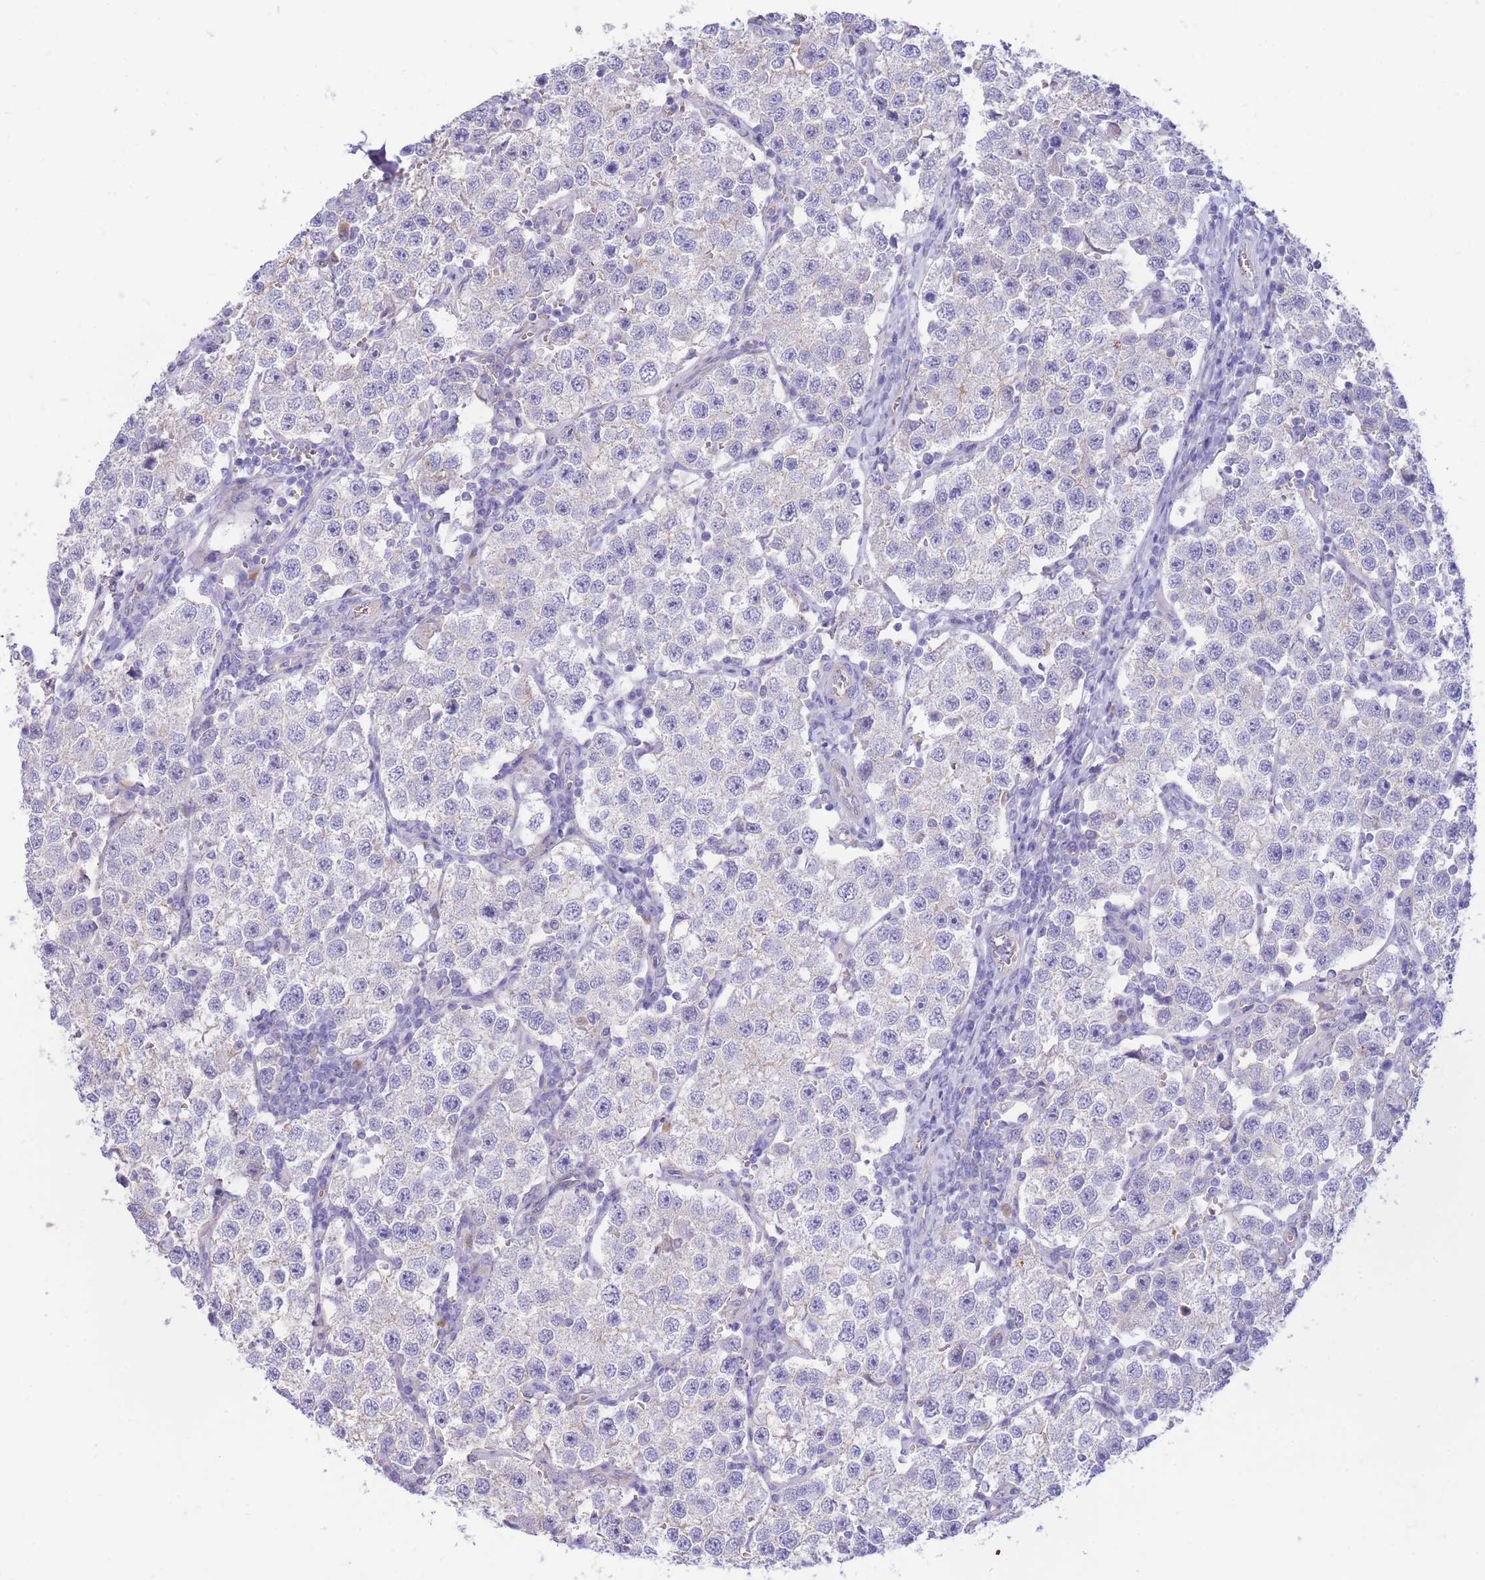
{"staining": {"intensity": "negative", "quantity": "none", "location": "none"}, "tissue": "testis cancer", "cell_type": "Tumor cells", "image_type": "cancer", "snomed": [{"axis": "morphology", "description": "Seminoma, NOS"}, {"axis": "topography", "description": "Testis"}], "caption": "DAB immunohistochemical staining of human testis cancer (seminoma) shows no significant expression in tumor cells. (DAB (3,3'-diaminobenzidine) immunohistochemistry with hematoxylin counter stain).", "gene": "SULT1A1", "patient": {"sex": "male", "age": 37}}